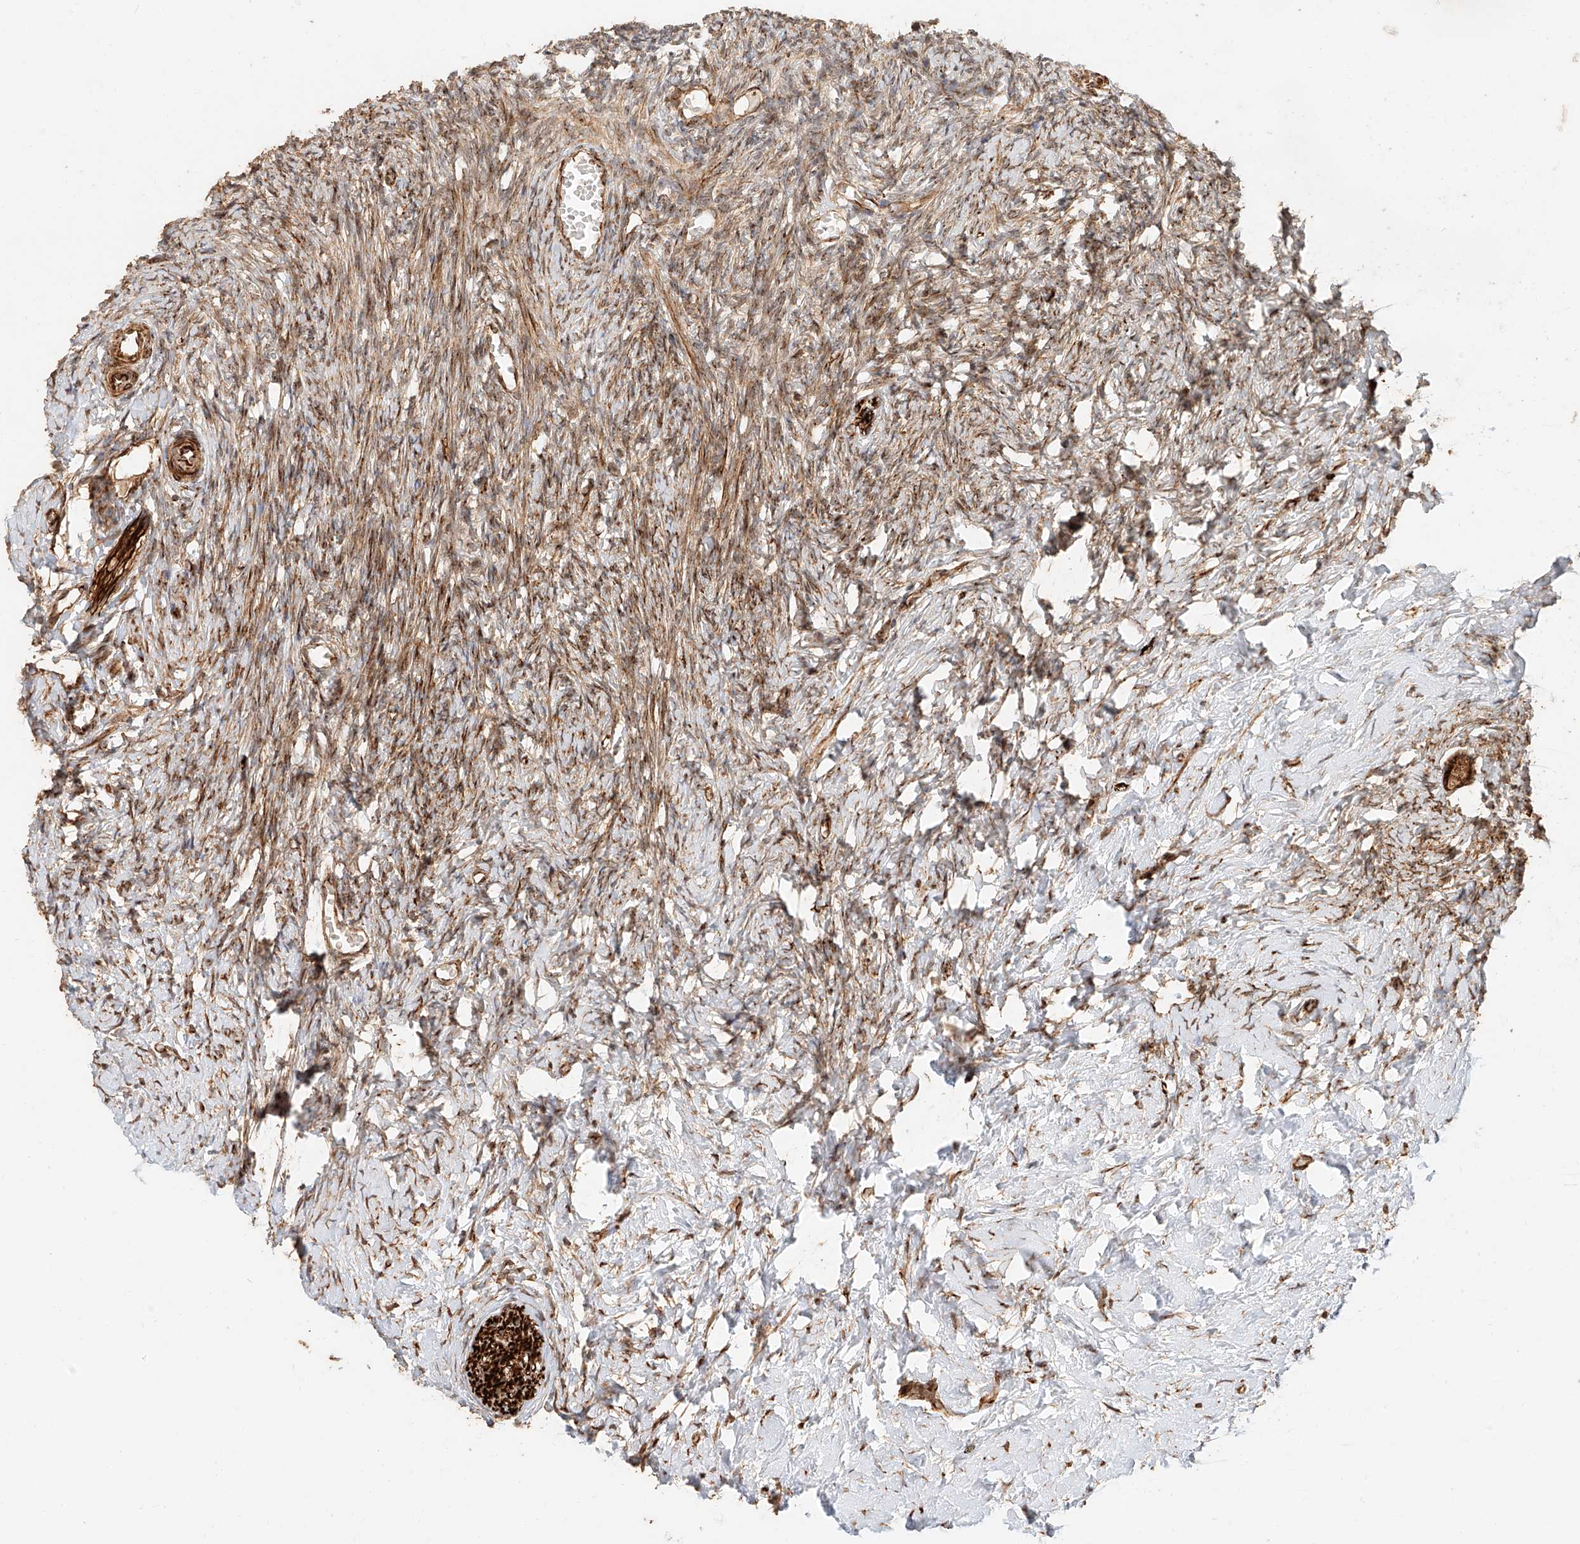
{"staining": {"intensity": "moderate", "quantity": ">75%", "location": "cytoplasmic/membranous"}, "tissue": "ovary", "cell_type": "Follicle cells", "image_type": "normal", "snomed": [{"axis": "morphology", "description": "Normal tissue, NOS"}, {"axis": "topography", "description": "Ovary"}], "caption": "Ovary stained with immunohistochemistry (IHC) displays moderate cytoplasmic/membranous expression in approximately >75% of follicle cells. Nuclei are stained in blue.", "gene": "NAP1L1", "patient": {"sex": "female", "age": 27}}